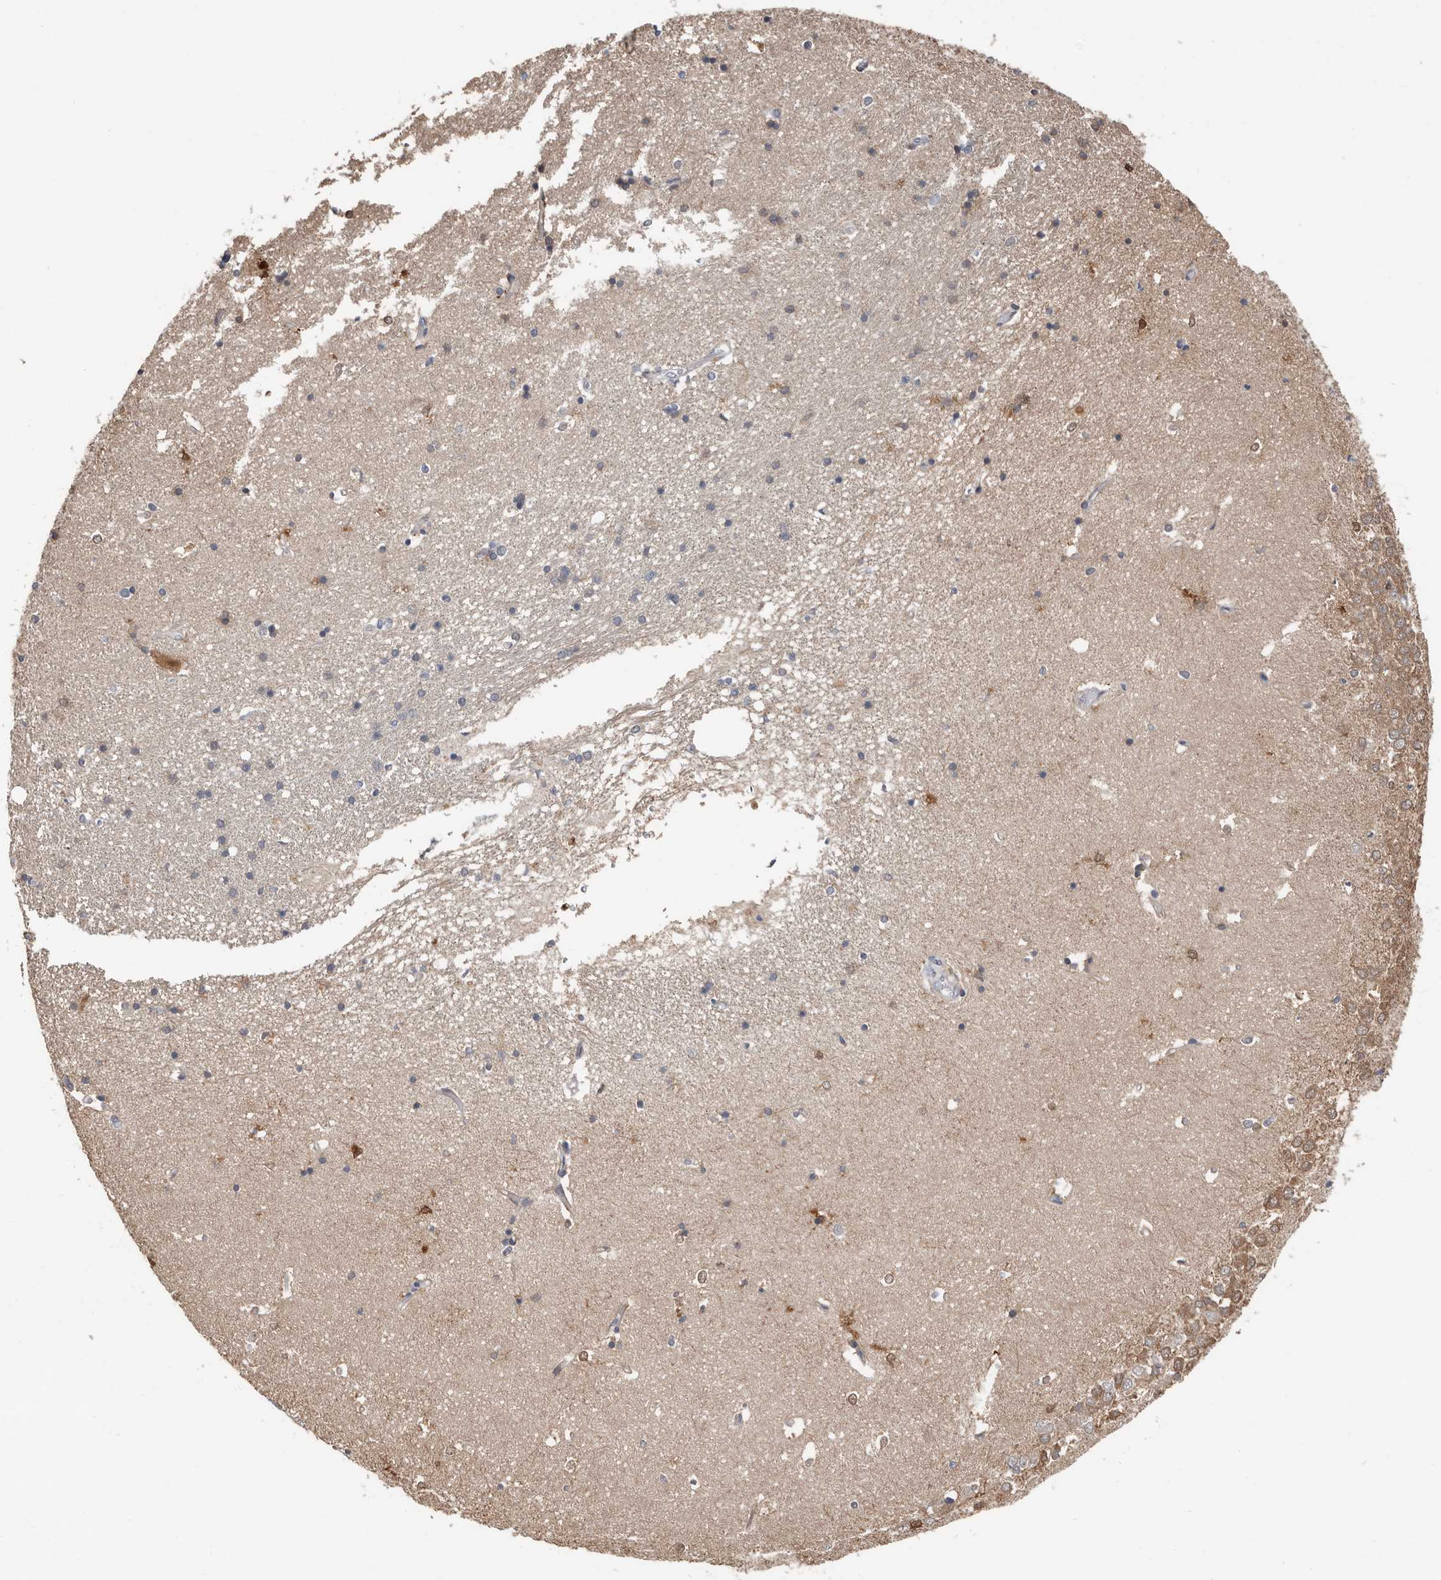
{"staining": {"intensity": "strong", "quantity": "<25%", "location": "cytoplasmic/membranous,nuclear"}, "tissue": "hippocampus", "cell_type": "Glial cells", "image_type": "normal", "snomed": [{"axis": "morphology", "description": "Normal tissue, NOS"}, {"axis": "topography", "description": "Hippocampus"}], "caption": "Hippocampus stained with immunohistochemistry (IHC) reveals strong cytoplasmic/membranous,nuclear staining in approximately <25% of glial cells.", "gene": "ASRGL1", "patient": {"sex": "male", "age": 45}}